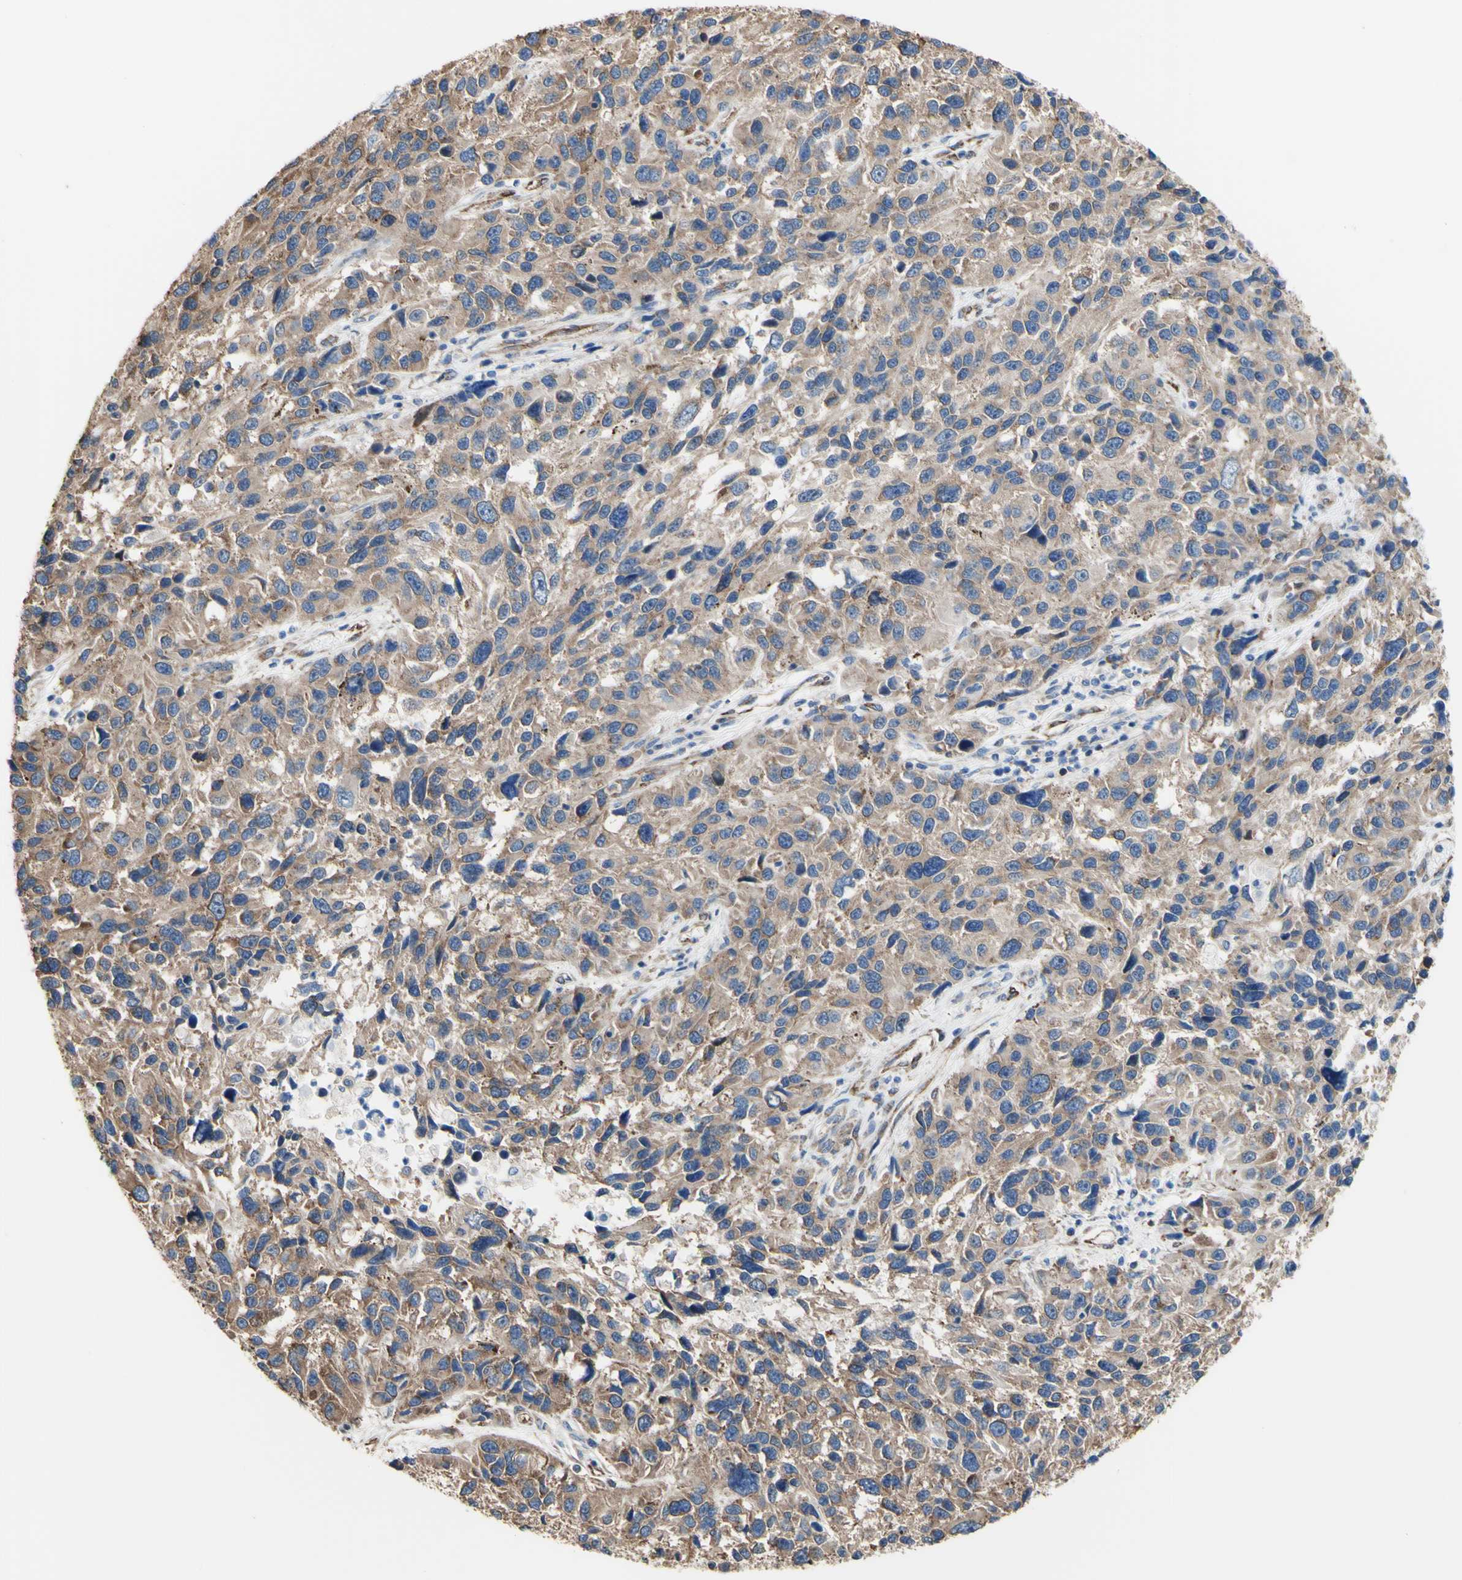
{"staining": {"intensity": "moderate", "quantity": ">75%", "location": "cytoplasmic/membranous"}, "tissue": "melanoma", "cell_type": "Tumor cells", "image_type": "cancer", "snomed": [{"axis": "morphology", "description": "Malignant melanoma, NOS"}, {"axis": "topography", "description": "Skin"}], "caption": "Human malignant melanoma stained for a protein (brown) reveals moderate cytoplasmic/membranous positive positivity in approximately >75% of tumor cells.", "gene": "LRIG3", "patient": {"sex": "male", "age": 53}}